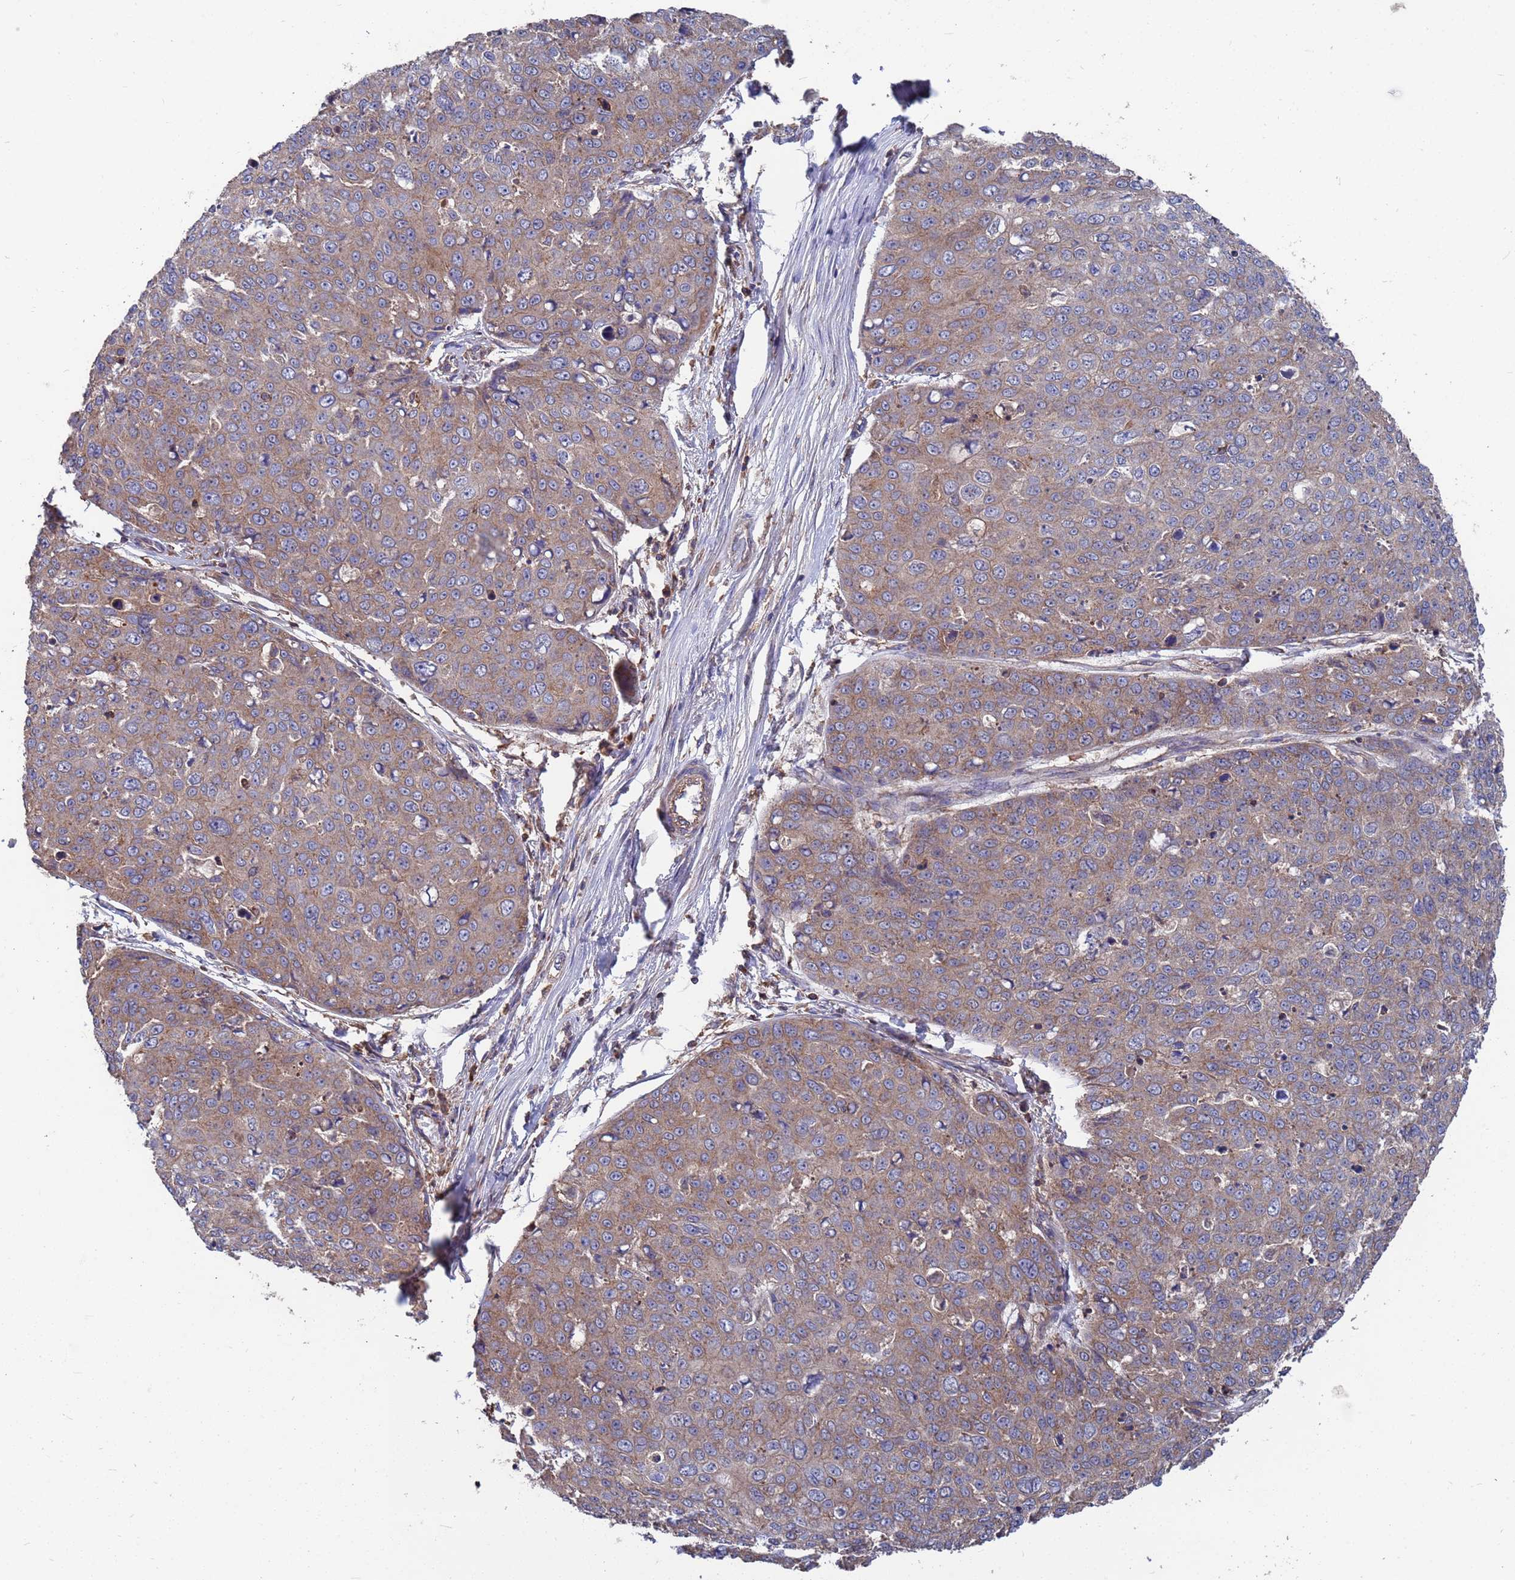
{"staining": {"intensity": "moderate", "quantity": "25%-75%", "location": "cytoplasmic/membranous"}, "tissue": "skin cancer", "cell_type": "Tumor cells", "image_type": "cancer", "snomed": [{"axis": "morphology", "description": "Squamous cell carcinoma, NOS"}, {"axis": "topography", "description": "Skin"}], "caption": "Moderate cytoplasmic/membranous protein positivity is identified in about 25%-75% of tumor cells in skin cancer.", "gene": "PYCR1", "patient": {"sex": "male", "age": 71}}